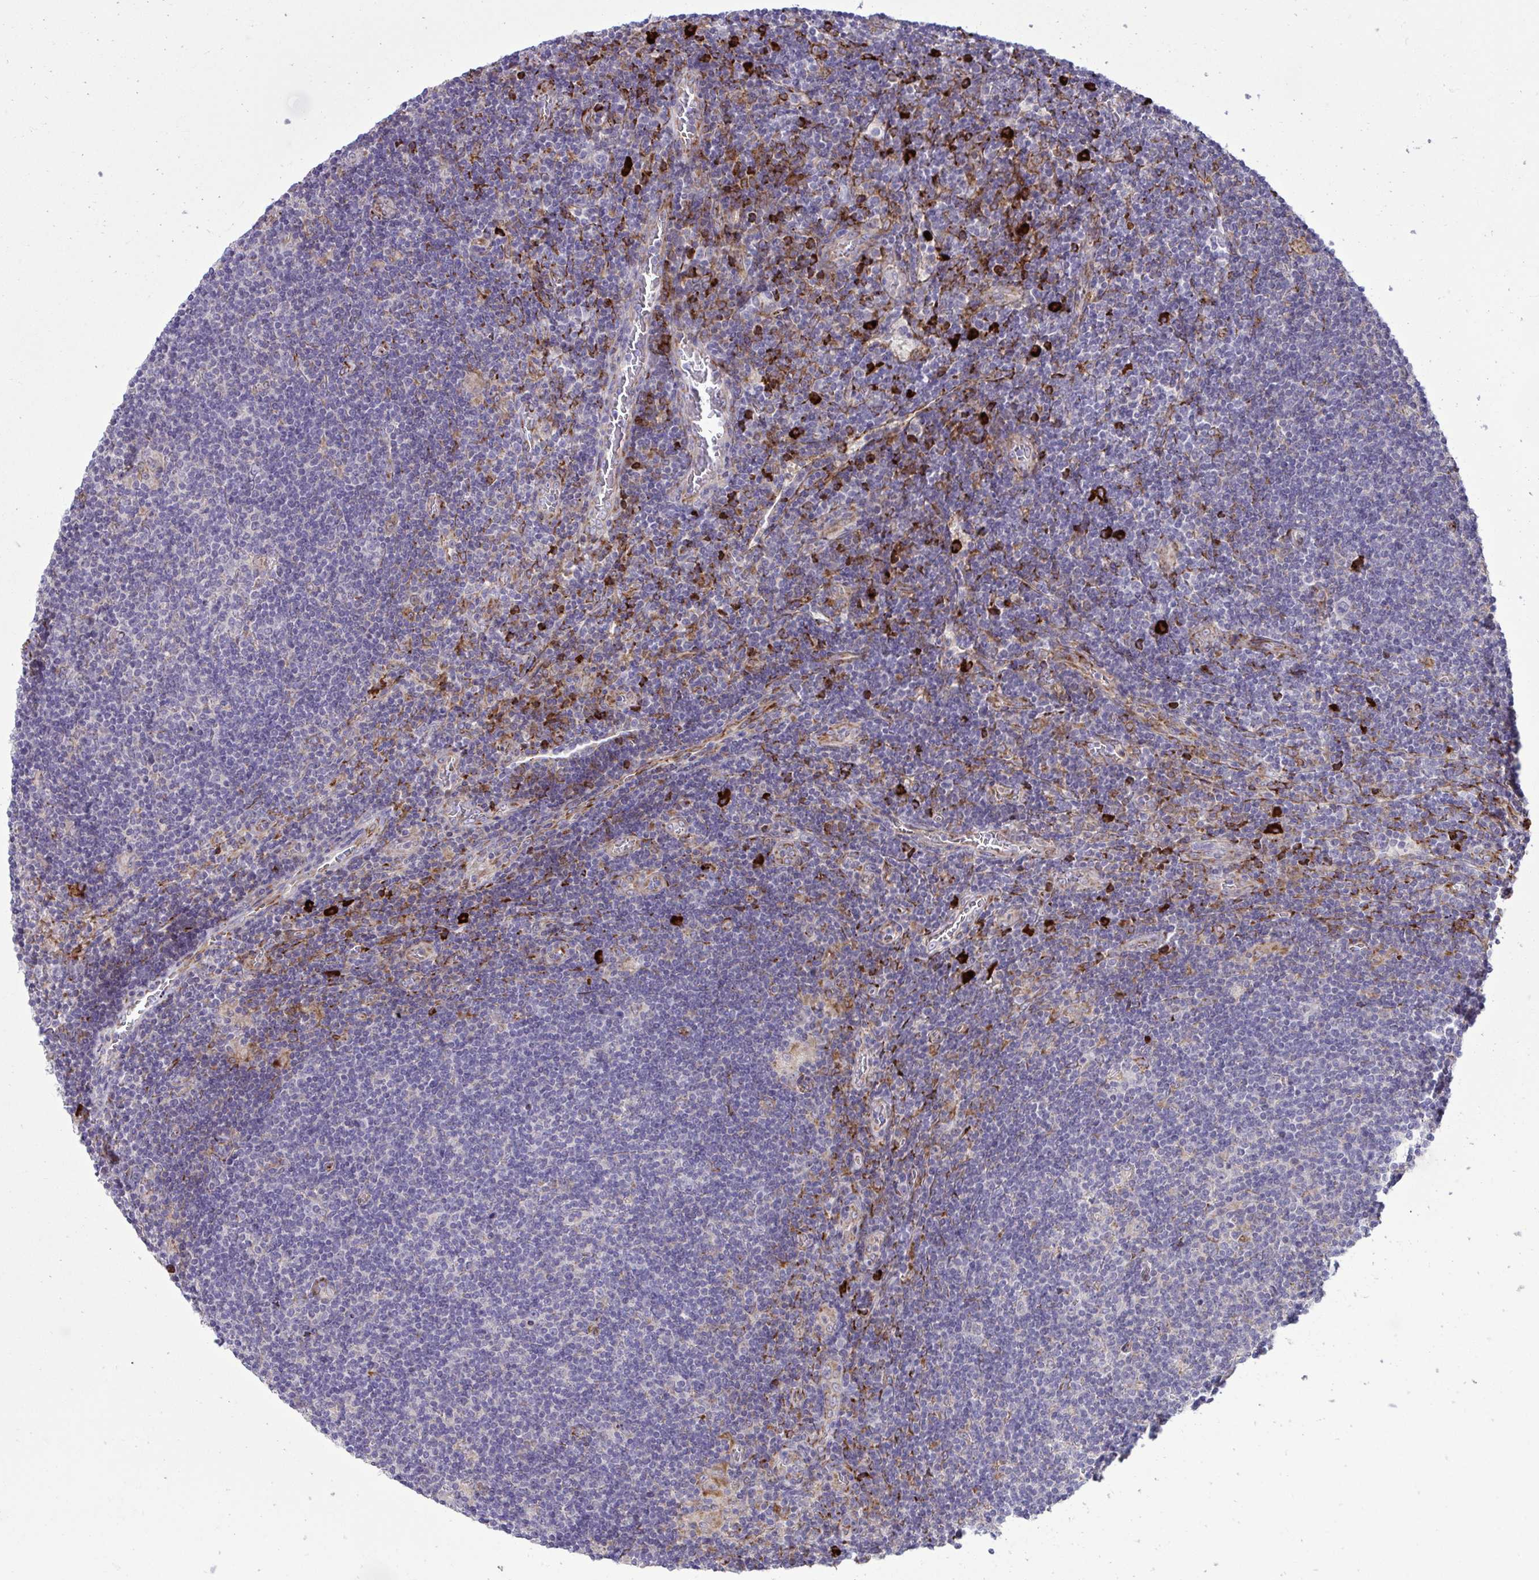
{"staining": {"intensity": "negative", "quantity": "none", "location": "none"}, "tissue": "lymphoma", "cell_type": "Tumor cells", "image_type": "cancer", "snomed": [{"axis": "morphology", "description": "Hodgkin's disease, NOS"}, {"axis": "topography", "description": "Lymph node"}], "caption": "Tumor cells show no significant protein staining in Hodgkin's disease.", "gene": "LIMS1", "patient": {"sex": "male", "age": 40}}